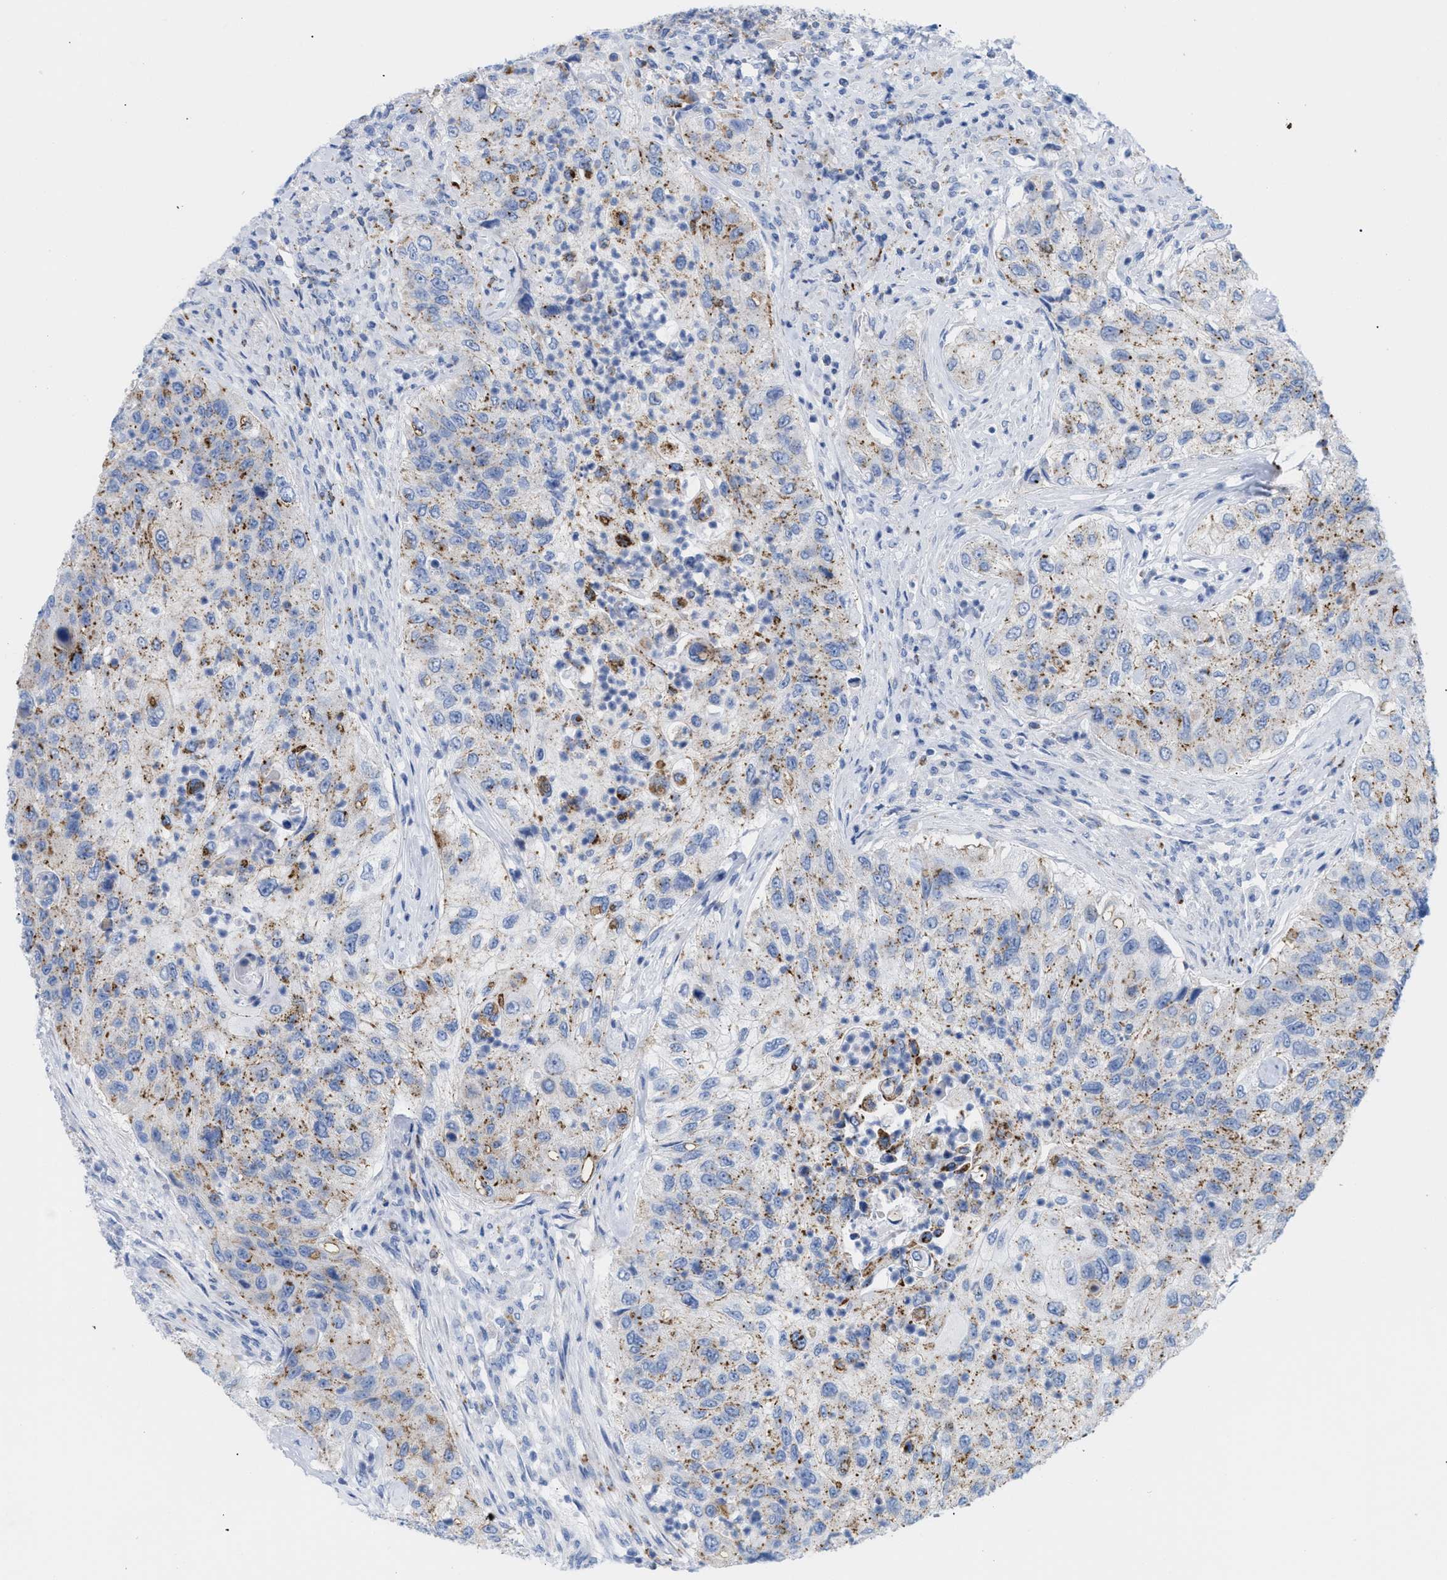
{"staining": {"intensity": "moderate", "quantity": "25%-75%", "location": "cytoplasmic/membranous"}, "tissue": "urothelial cancer", "cell_type": "Tumor cells", "image_type": "cancer", "snomed": [{"axis": "morphology", "description": "Urothelial carcinoma, High grade"}, {"axis": "topography", "description": "Urinary bladder"}], "caption": "A medium amount of moderate cytoplasmic/membranous positivity is appreciated in about 25%-75% of tumor cells in urothelial cancer tissue.", "gene": "DRAM2", "patient": {"sex": "female", "age": 60}}